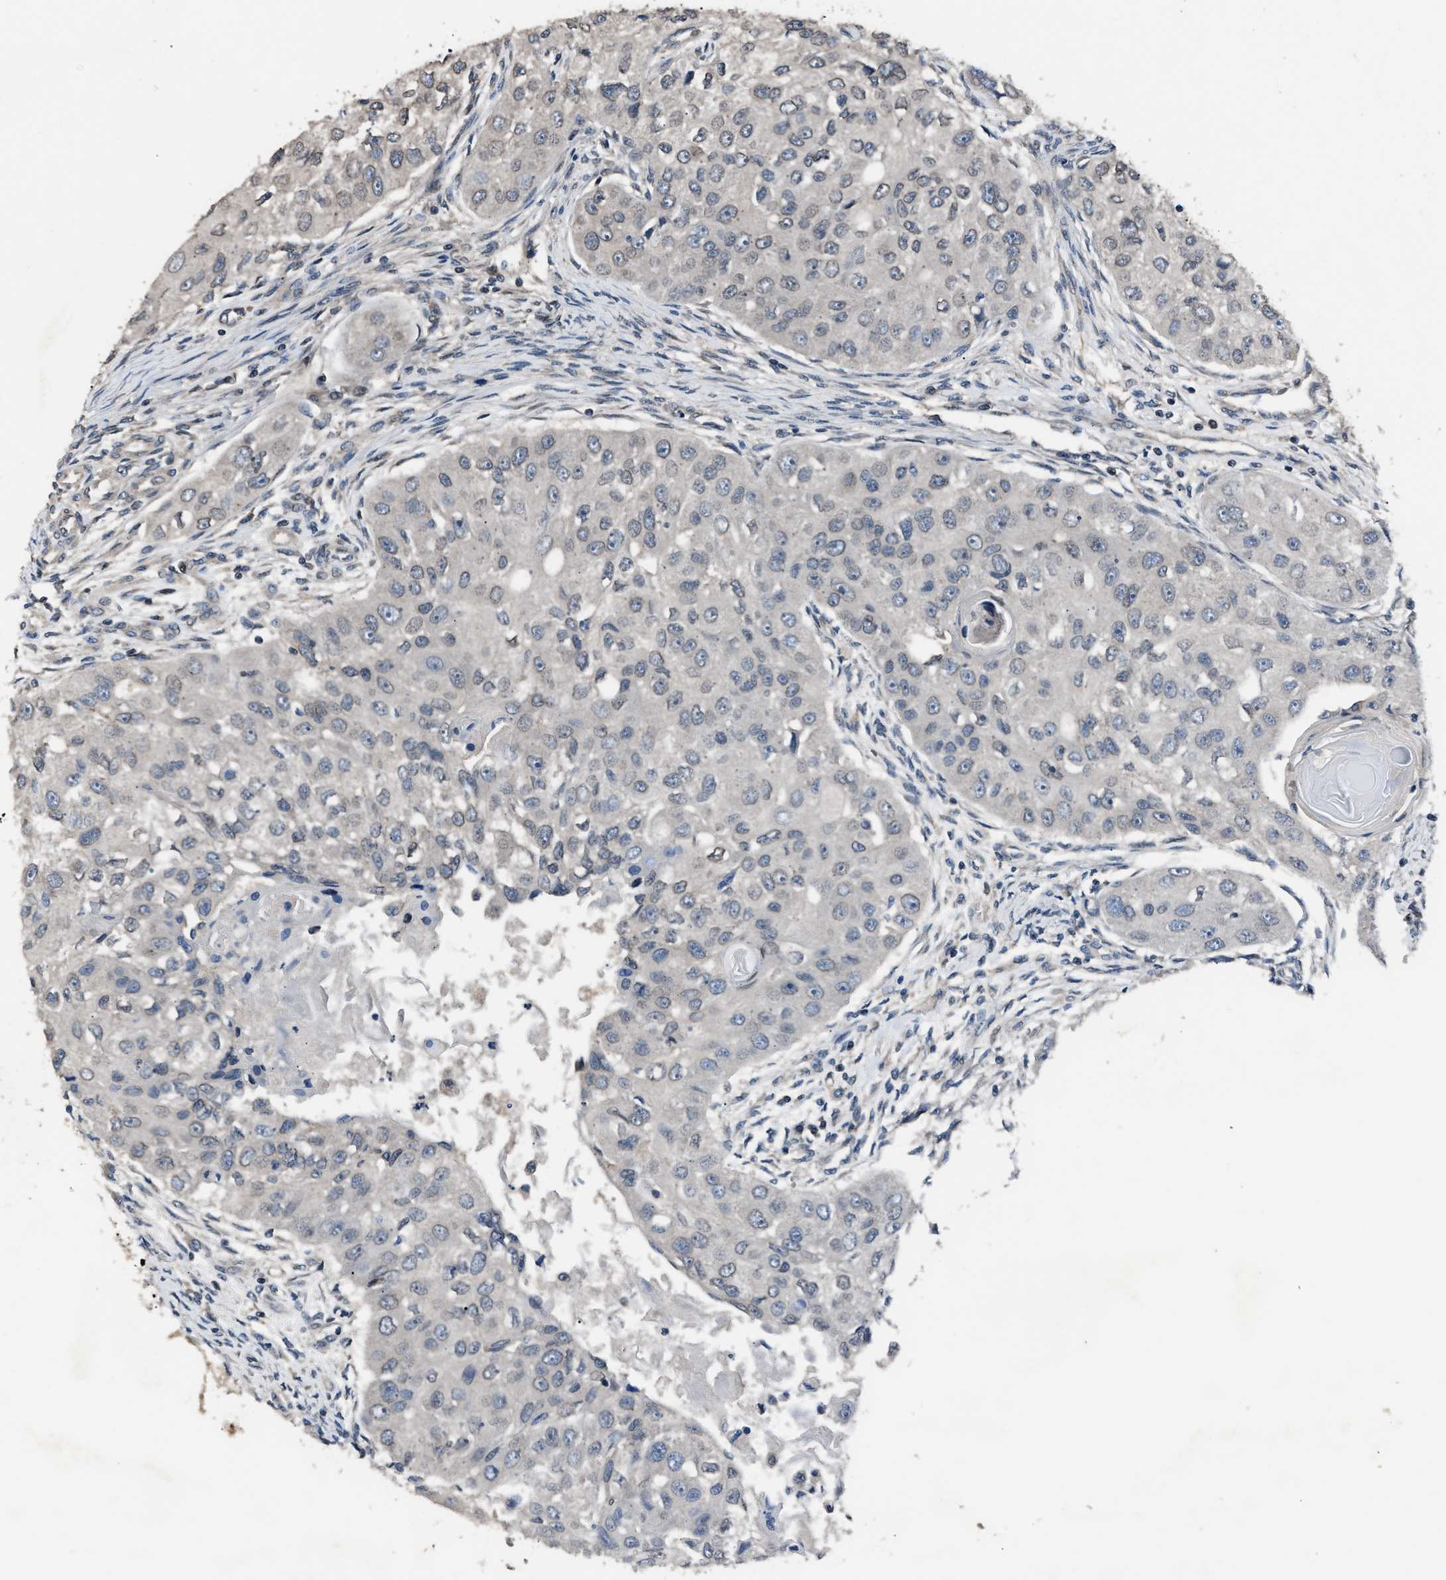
{"staining": {"intensity": "weak", "quantity": "<25%", "location": "cytoplasmic/membranous"}, "tissue": "head and neck cancer", "cell_type": "Tumor cells", "image_type": "cancer", "snomed": [{"axis": "morphology", "description": "Normal tissue, NOS"}, {"axis": "morphology", "description": "Squamous cell carcinoma, NOS"}, {"axis": "topography", "description": "Skeletal muscle"}, {"axis": "topography", "description": "Head-Neck"}], "caption": "Tumor cells are negative for brown protein staining in squamous cell carcinoma (head and neck).", "gene": "TNRC18", "patient": {"sex": "male", "age": 51}}